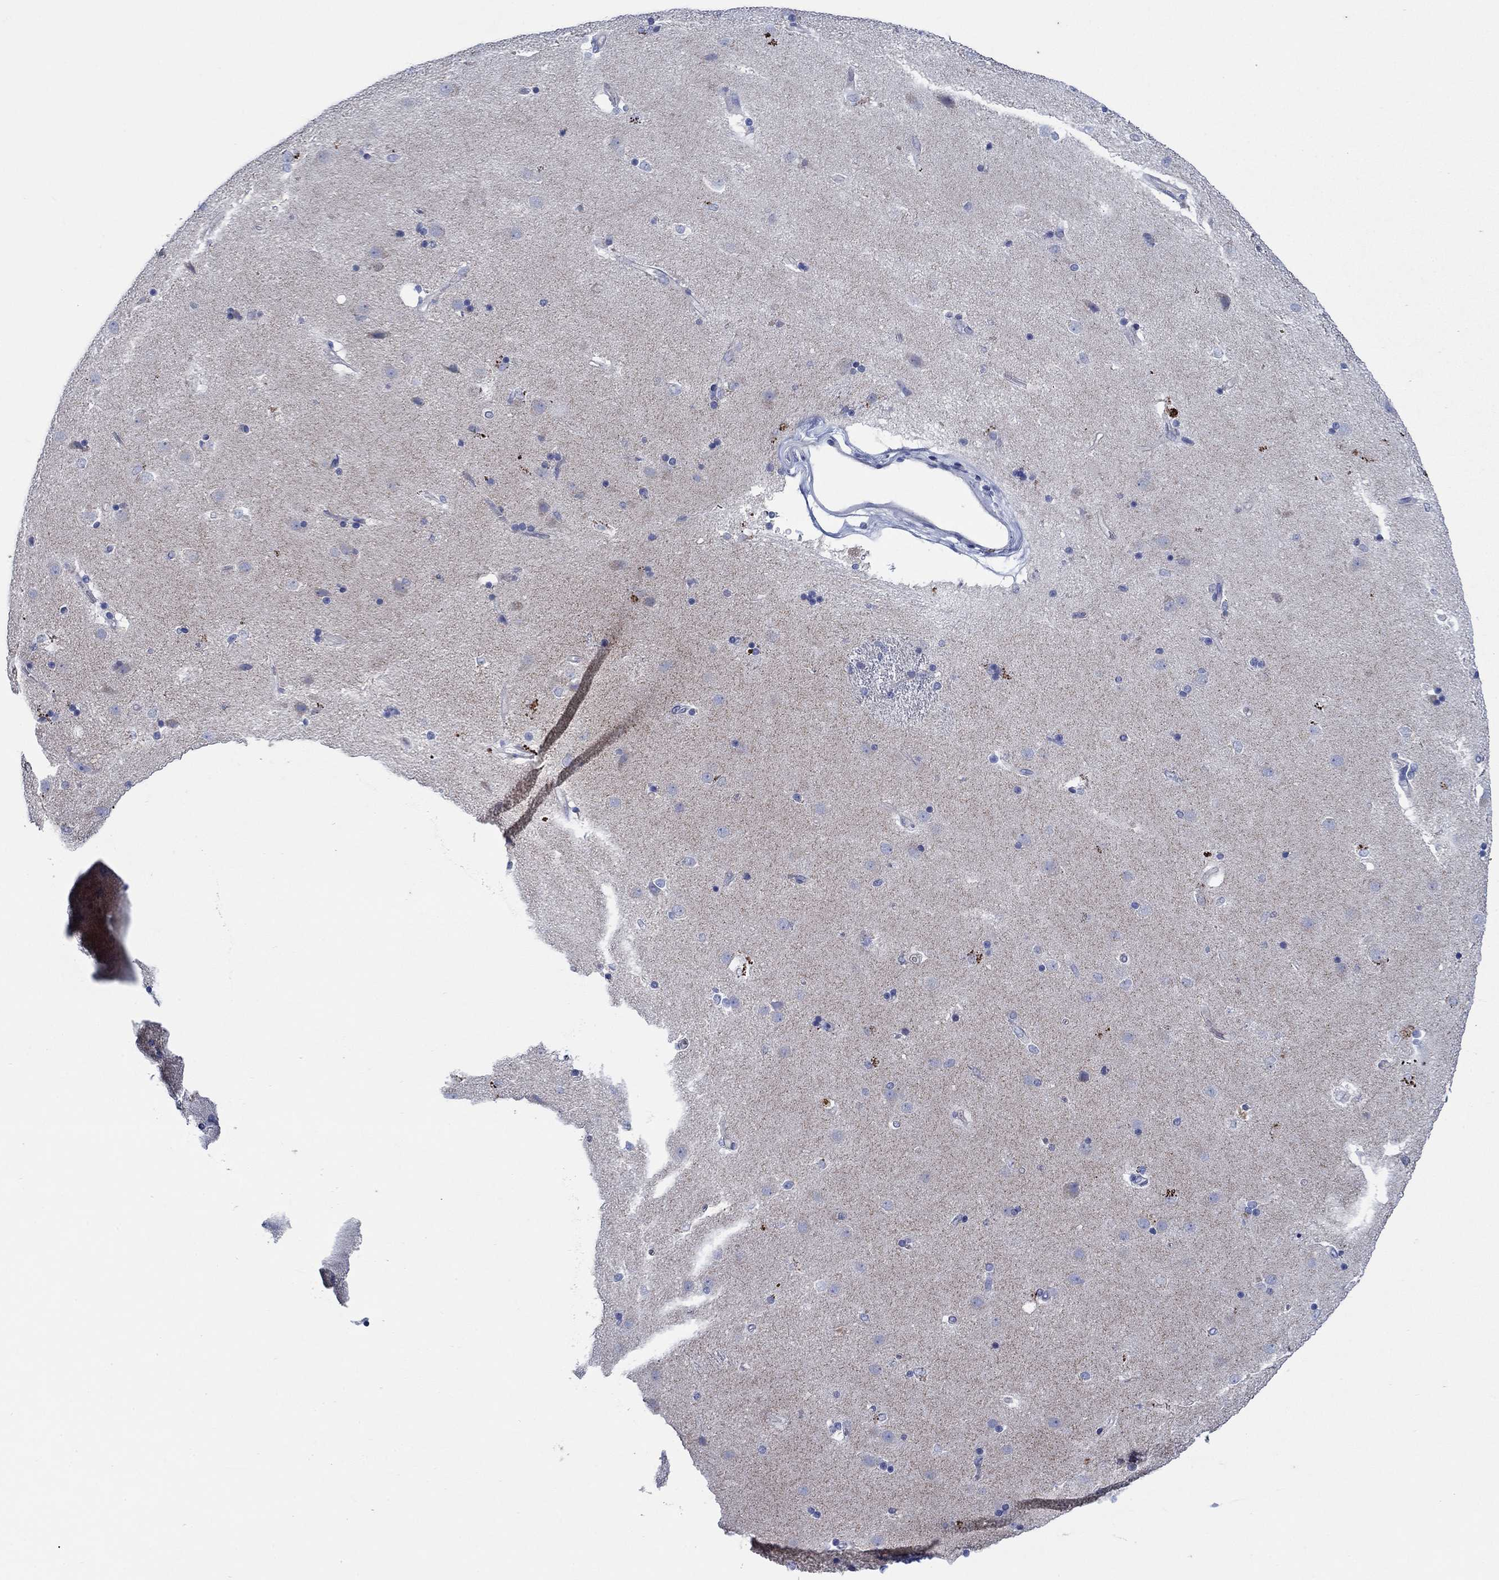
{"staining": {"intensity": "negative", "quantity": "none", "location": "none"}, "tissue": "caudate", "cell_type": "Glial cells", "image_type": "normal", "snomed": [{"axis": "morphology", "description": "Normal tissue, NOS"}, {"axis": "topography", "description": "Lateral ventricle wall"}], "caption": "IHC histopathology image of unremarkable human caudate stained for a protein (brown), which reveals no expression in glial cells.", "gene": "ENSG00000251537", "patient": {"sex": "female", "age": 71}}